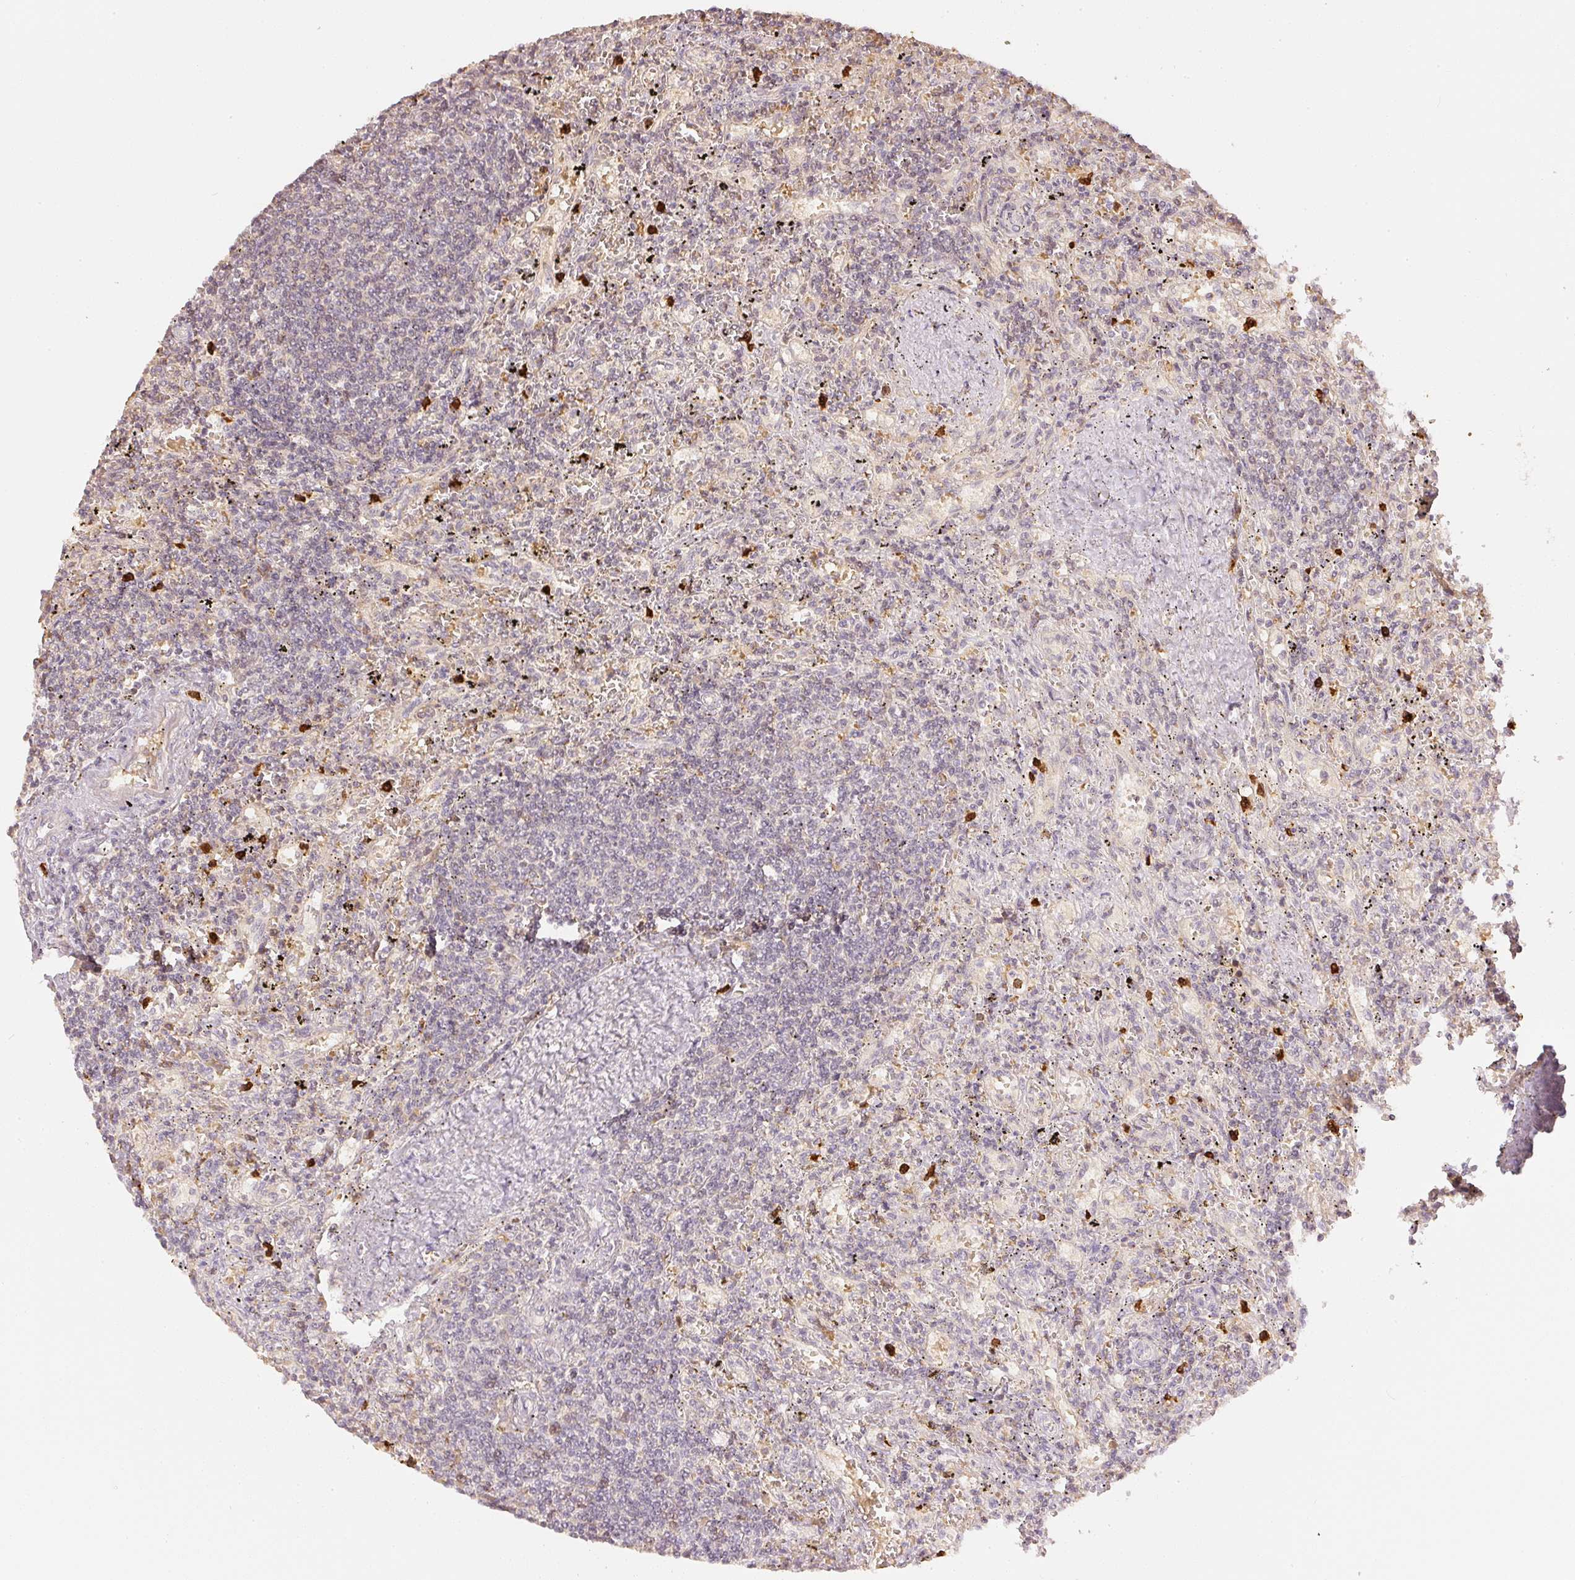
{"staining": {"intensity": "negative", "quantity": "none", "location": "none"}, "tissue": "lymphoma", "cell_type": "Tumor cells", "image_type": "cancer", "snomed": [{"axis": "morphology", "description": "Malignant lymphoma, non-Hodgkin's type, Low grade"}, {"axis": "topography", "description": "Spleen"}], "caption": "Micrograph shows no significant protein staining in tumor cells of lymphoma.", "gene": "GZMA", "patient": {"sex": "male", "age": 76}}